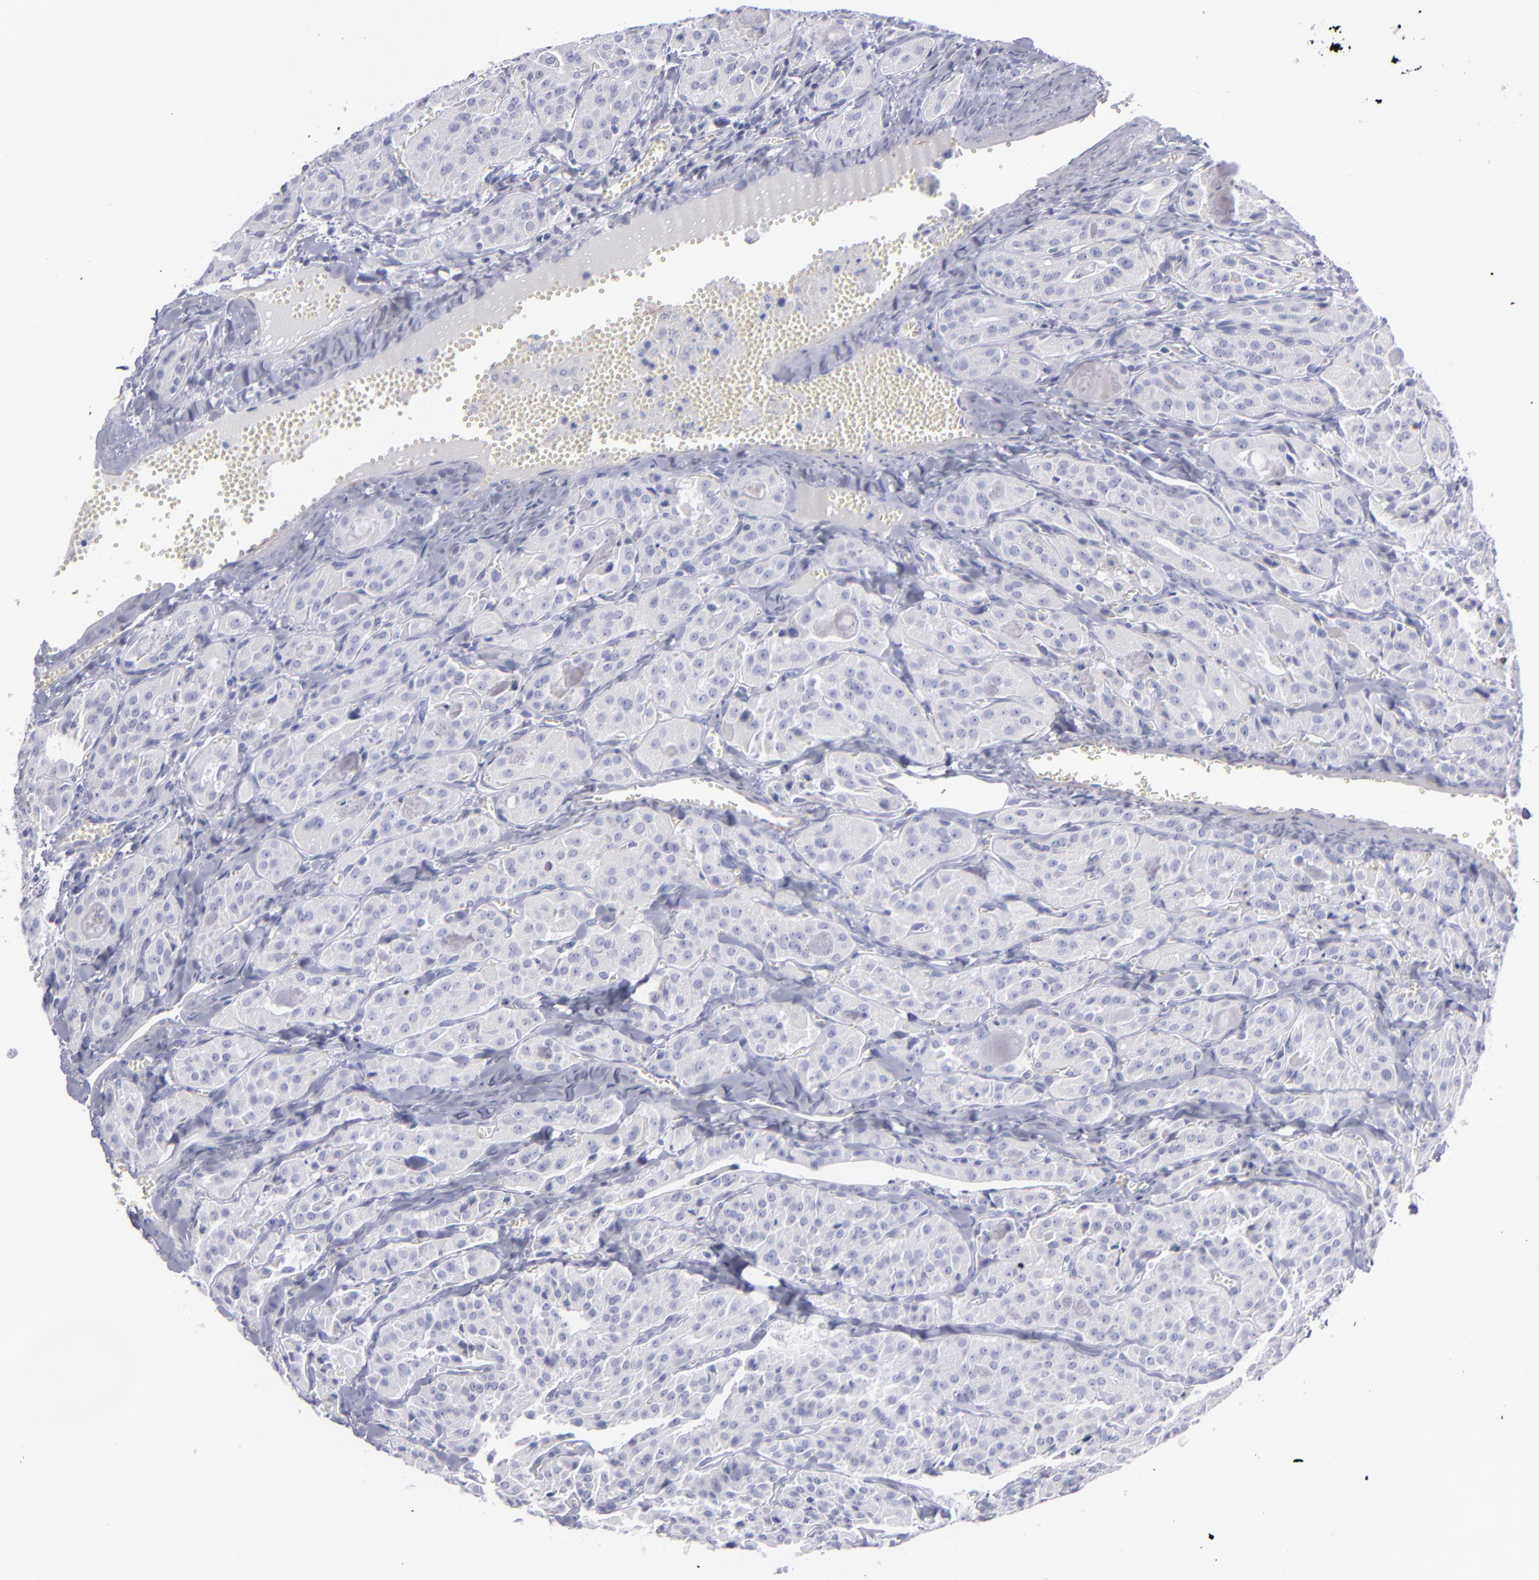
{"staining": {"intensity": "negative", "quantity": "none", "location": "none"}, "tissue": "thyroid cancer", "cell_type": "Tumor cells", "image_type": "cancer", "snomed": [{"axis": "morphology", "description": "Carcinoma, NOS"}, {"axis": "topography", "description": "Thyroid gland"}], "caption": "Histopathology image shows no protein positivity in tumor cells of thyroid cancer tissue.", "gene": "MYH11", "patient": {"sex": "male", "age": 76}}